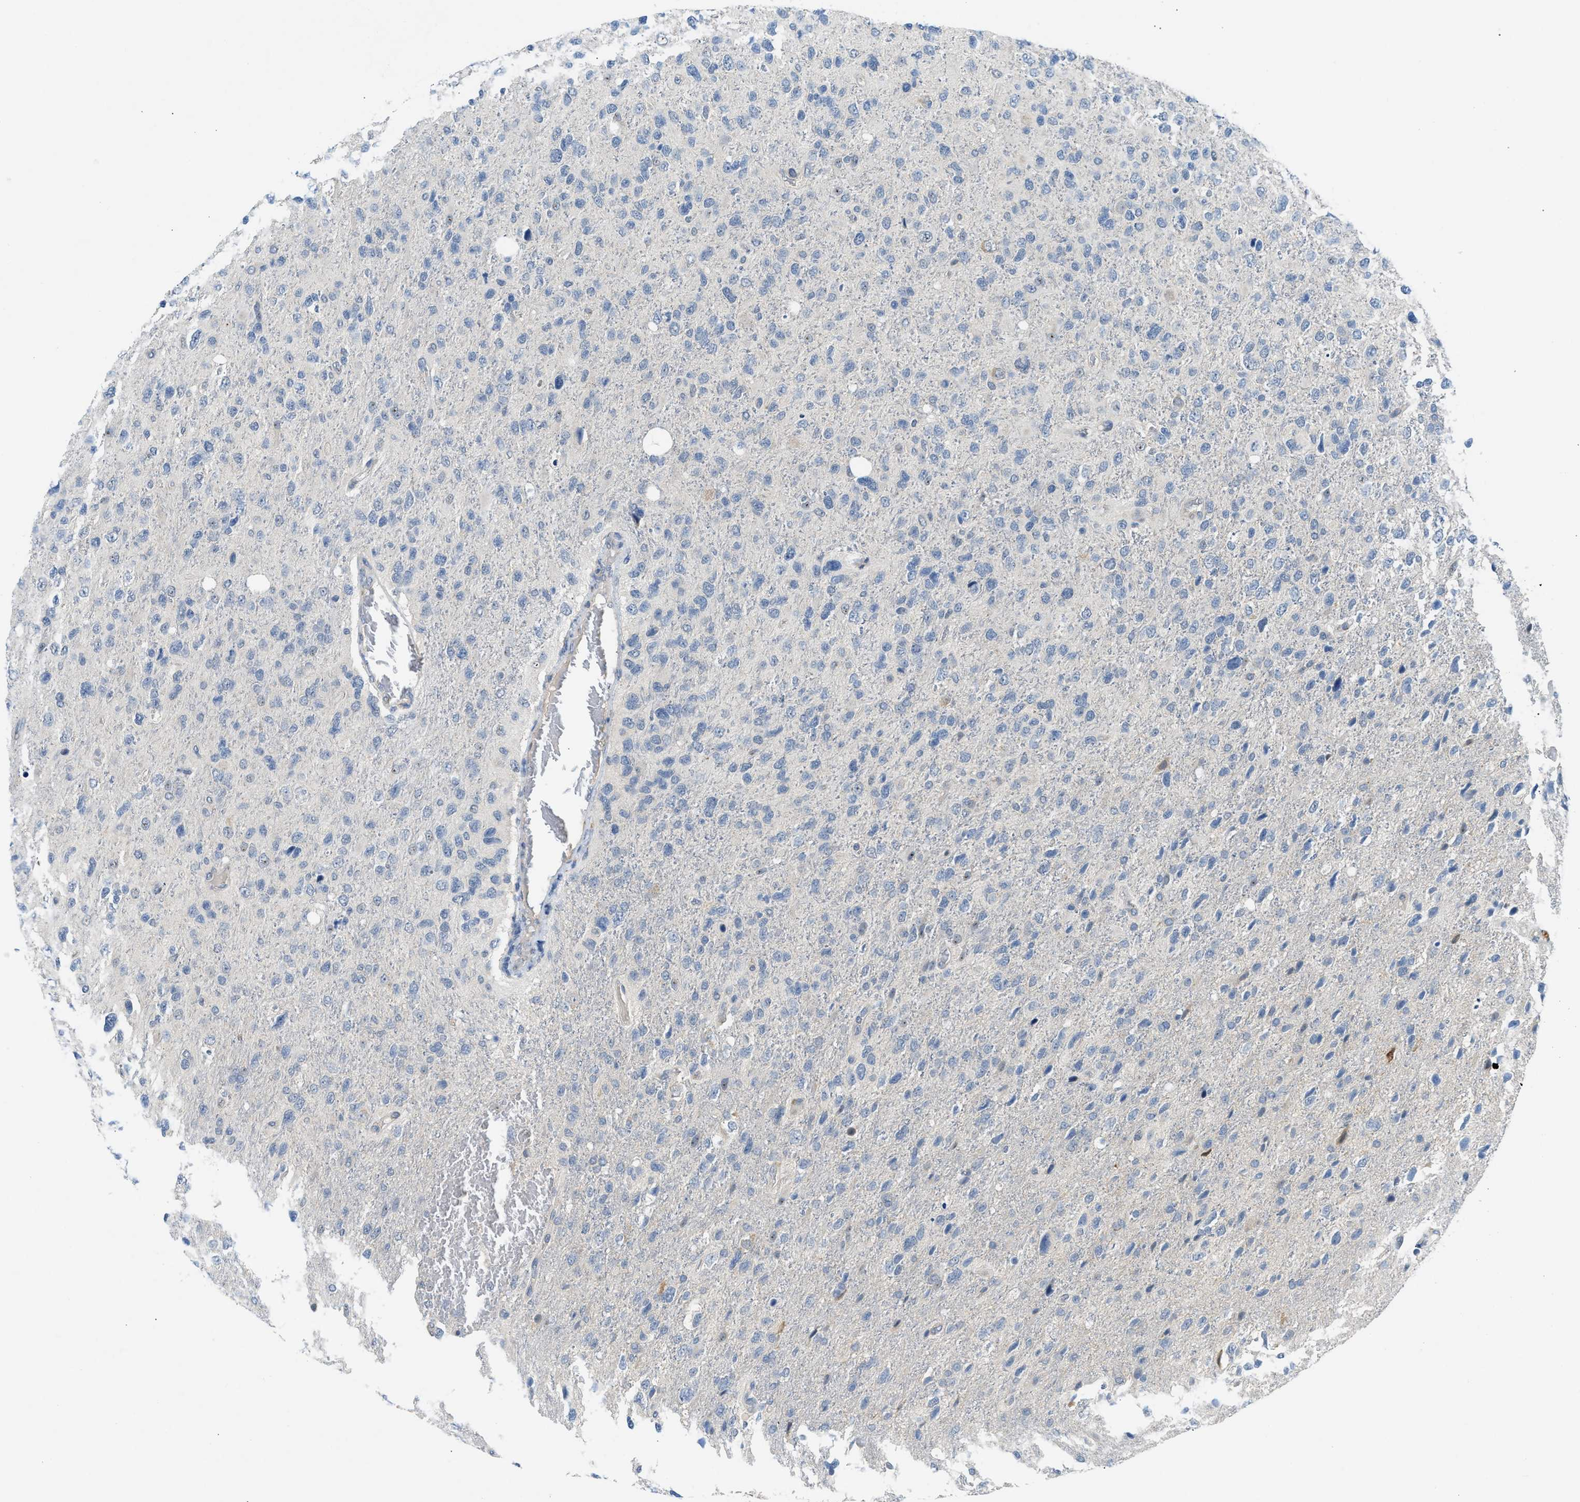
{"staining": {"intensity": "negative", "quantity": "none", "location": "none"}, "tissue": "glioma", "cell_type": "Tumor cells", "image_type": "cancer", "snomed": [{"axis": "morphology", "description": "Glioma, malignant, High grade"}, {"axis": "topography", "description": "Brain"}], "caption": "Immunohistochemistry micrograph of neoplastic tissue: human malignant high-grade glioma stained with DAB exhibits no significant protein positivity in tumor cells.", "gene": "KCNC2", "patient": {"sex": "female", "age": 58}}